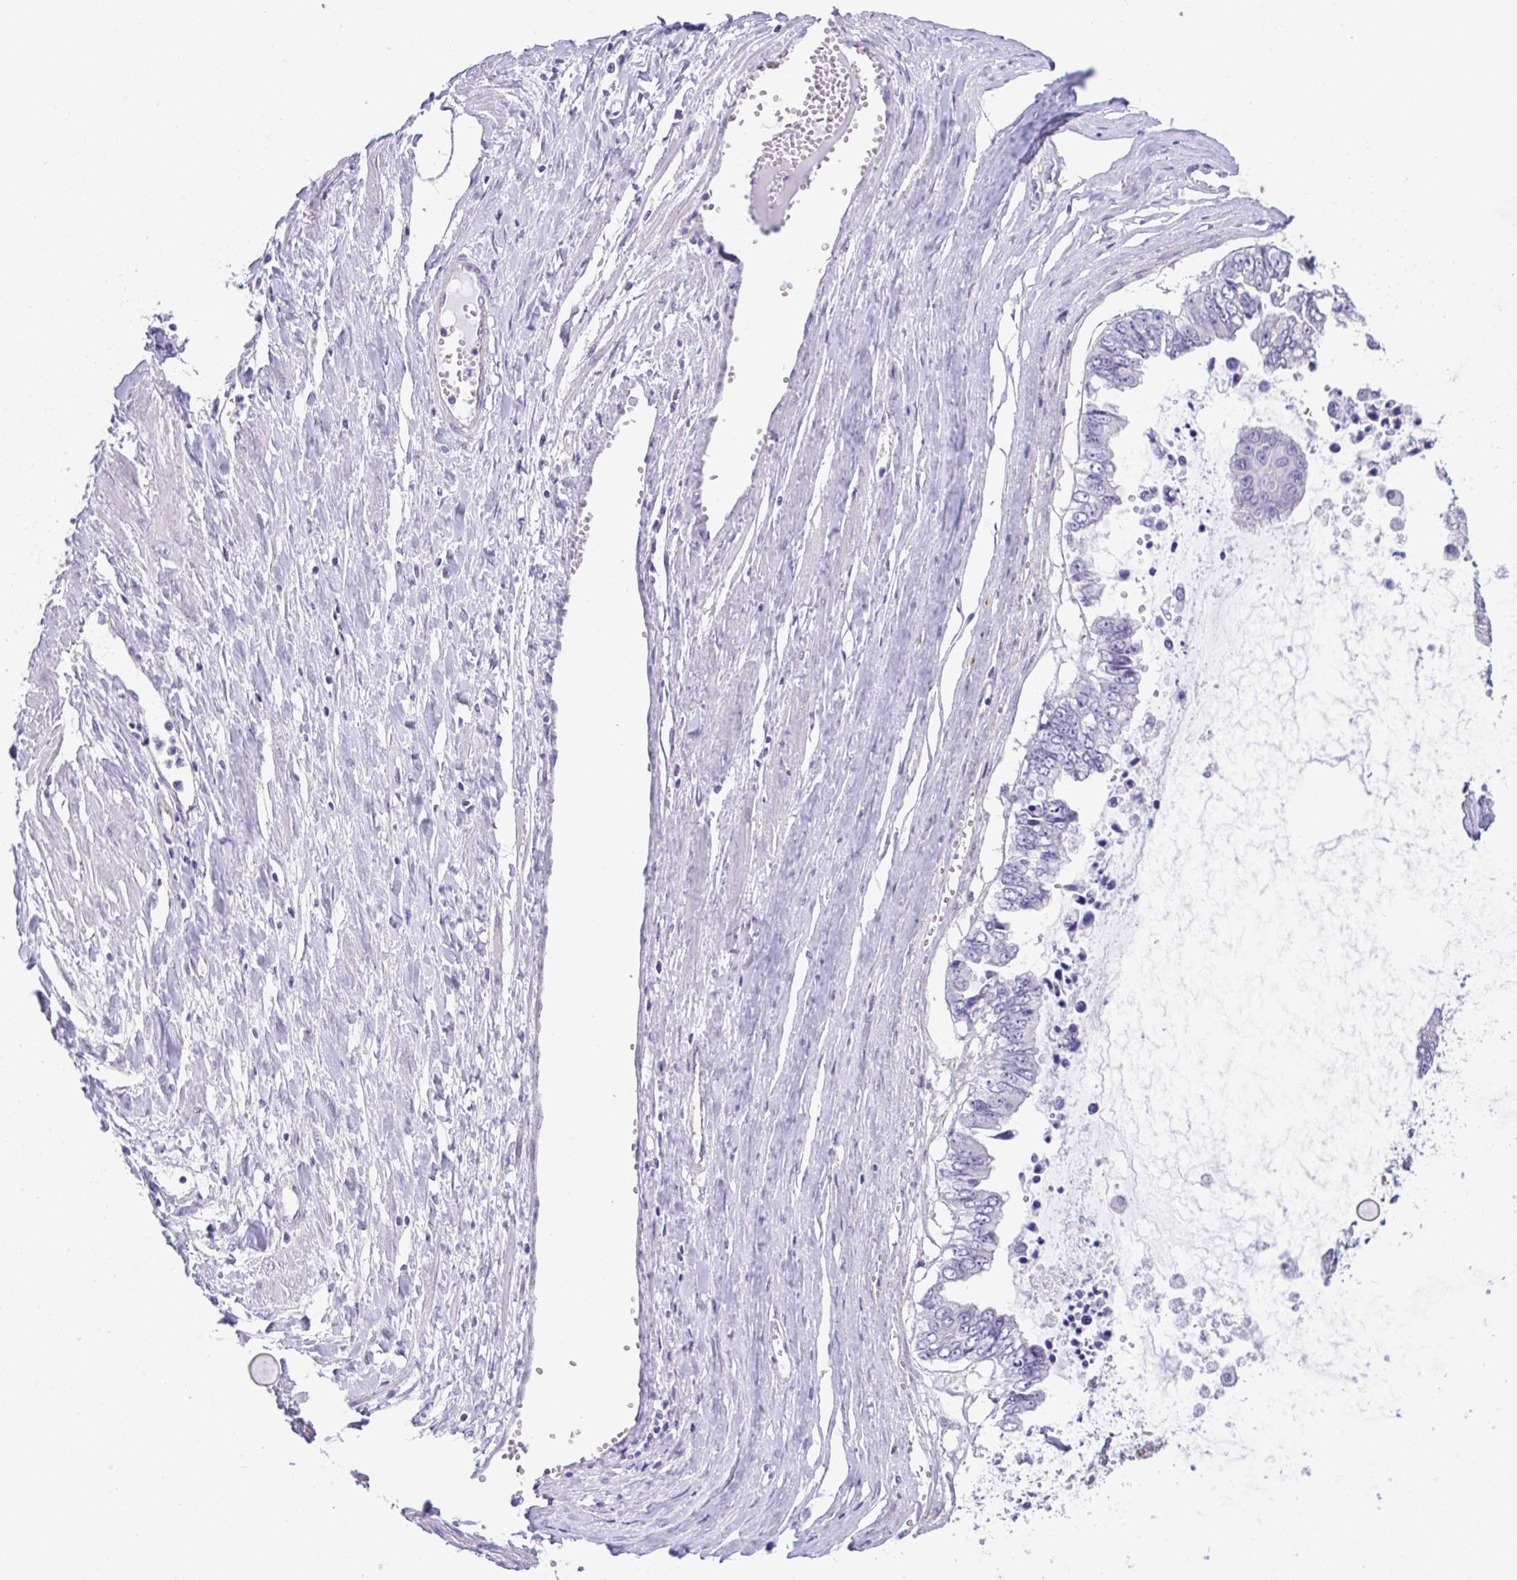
{"staining": {"intensity": "negative", "quantity": "none", "location": "none"}, "tissue": "ovarian cancer", "cell_type": "Tumor cells", "image_type": "cancer", "snomed": [{"axis": "morphology", "description": "Cystadenocarcinoma, mucinous, NOS"}, {"axis": "topography", "description": "Ovary"}], "caption": "A micrograph of human ovarian mucinous cystadenocarcinoma is negative for staining in tumor cells.", "gene": "CGNL1", "patient": {"sex": "female", "age": 72}}